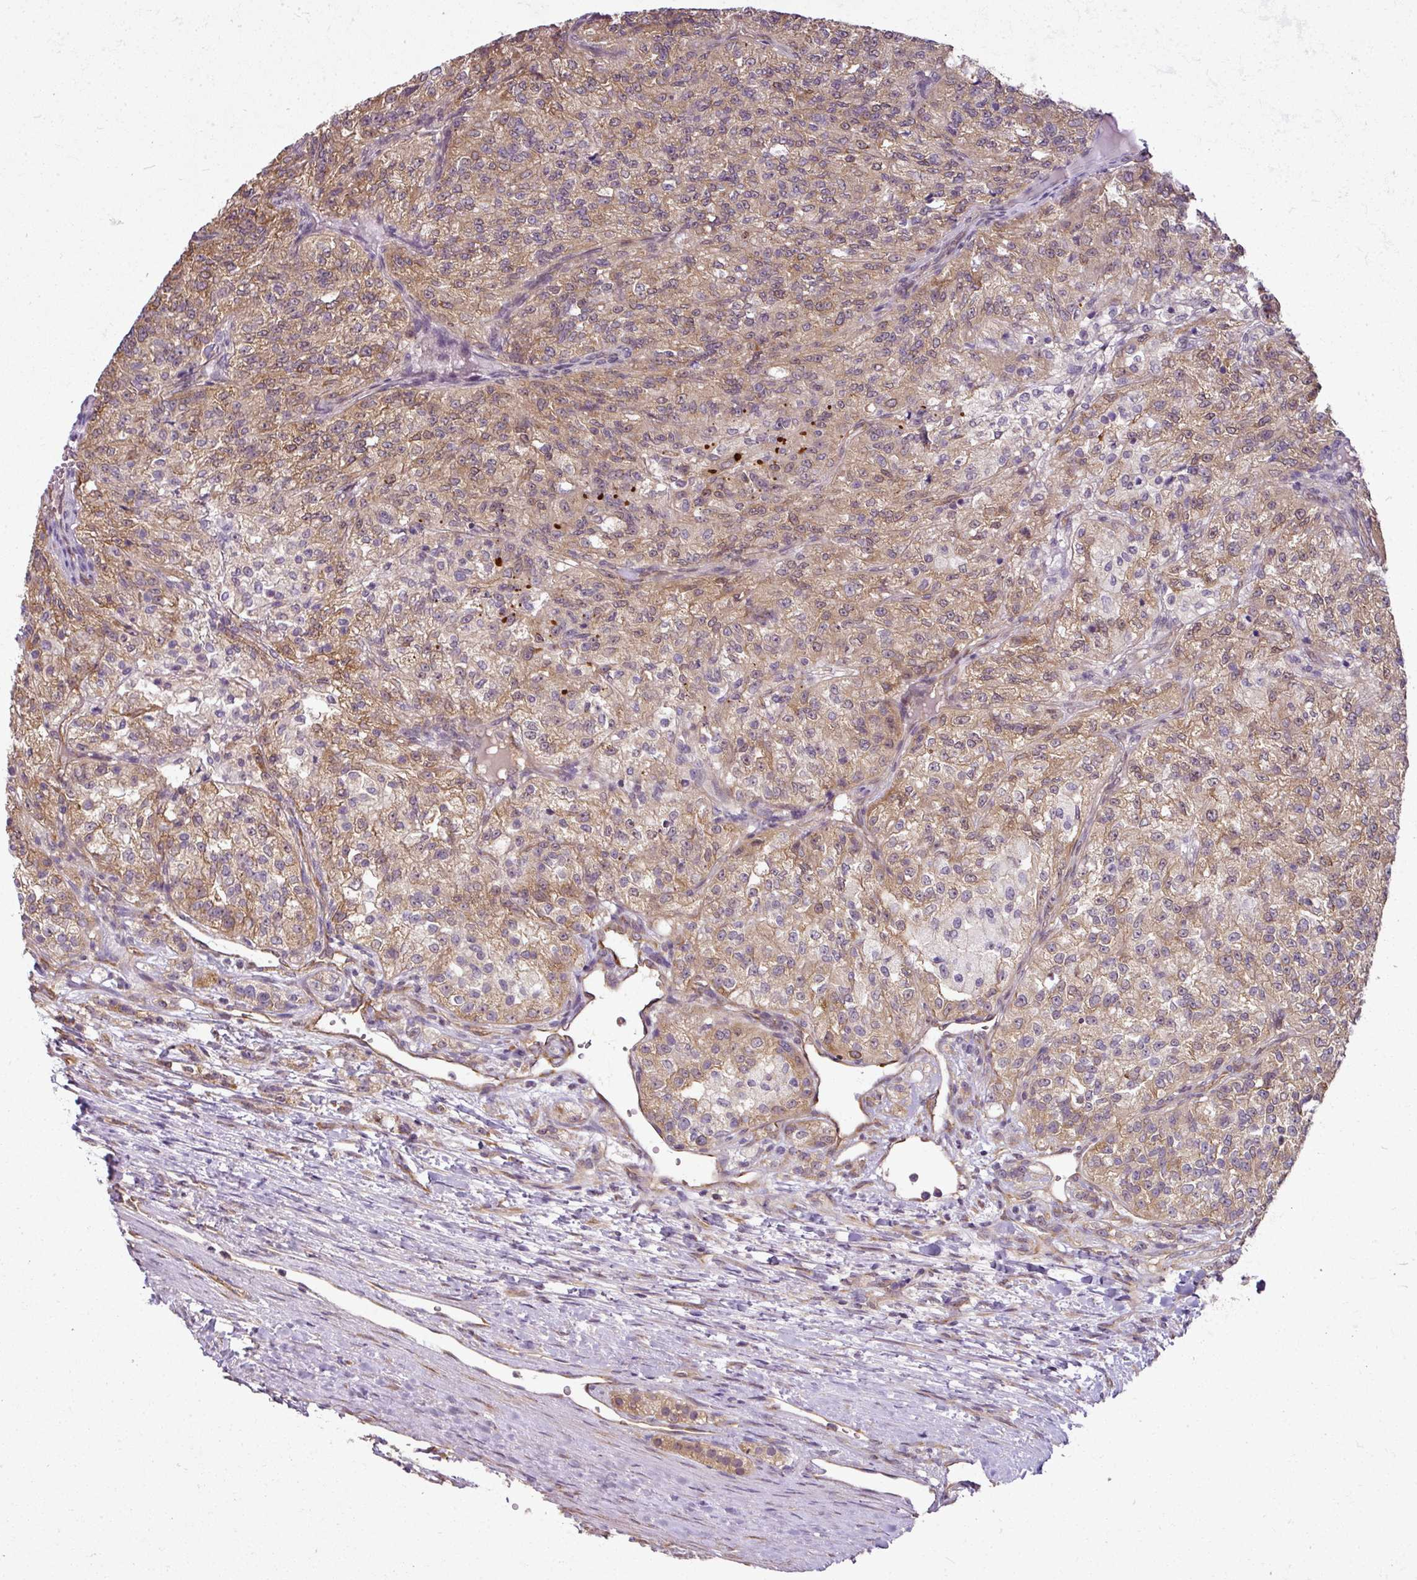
{"staining": {"intensity": "moderate", "quantity": ">75%", "location": "cytoplasmic/membranous"}, "tissue": "renal cancer", "cell_type": "Tumor cells", "image_type": "cancer", "snomed": [{"axis": "morphology", "description": "Adenocarcinoma, NOS"}, {"axis": "topography", "description": "Kidney"}], "caption": "Immunohistochemistry (IHC) photomicrograph of neoplastic tissue: renal adenocarcinoma stained using IHC reveals medium levels of moderate protein expression localized specifically in the cytoplasmic/membranous of tumor cells, appearing as a cytoplasmic/membranous brown color.", "gene": "RBM4B", "patient": {"sex": "female", "age": 63}}